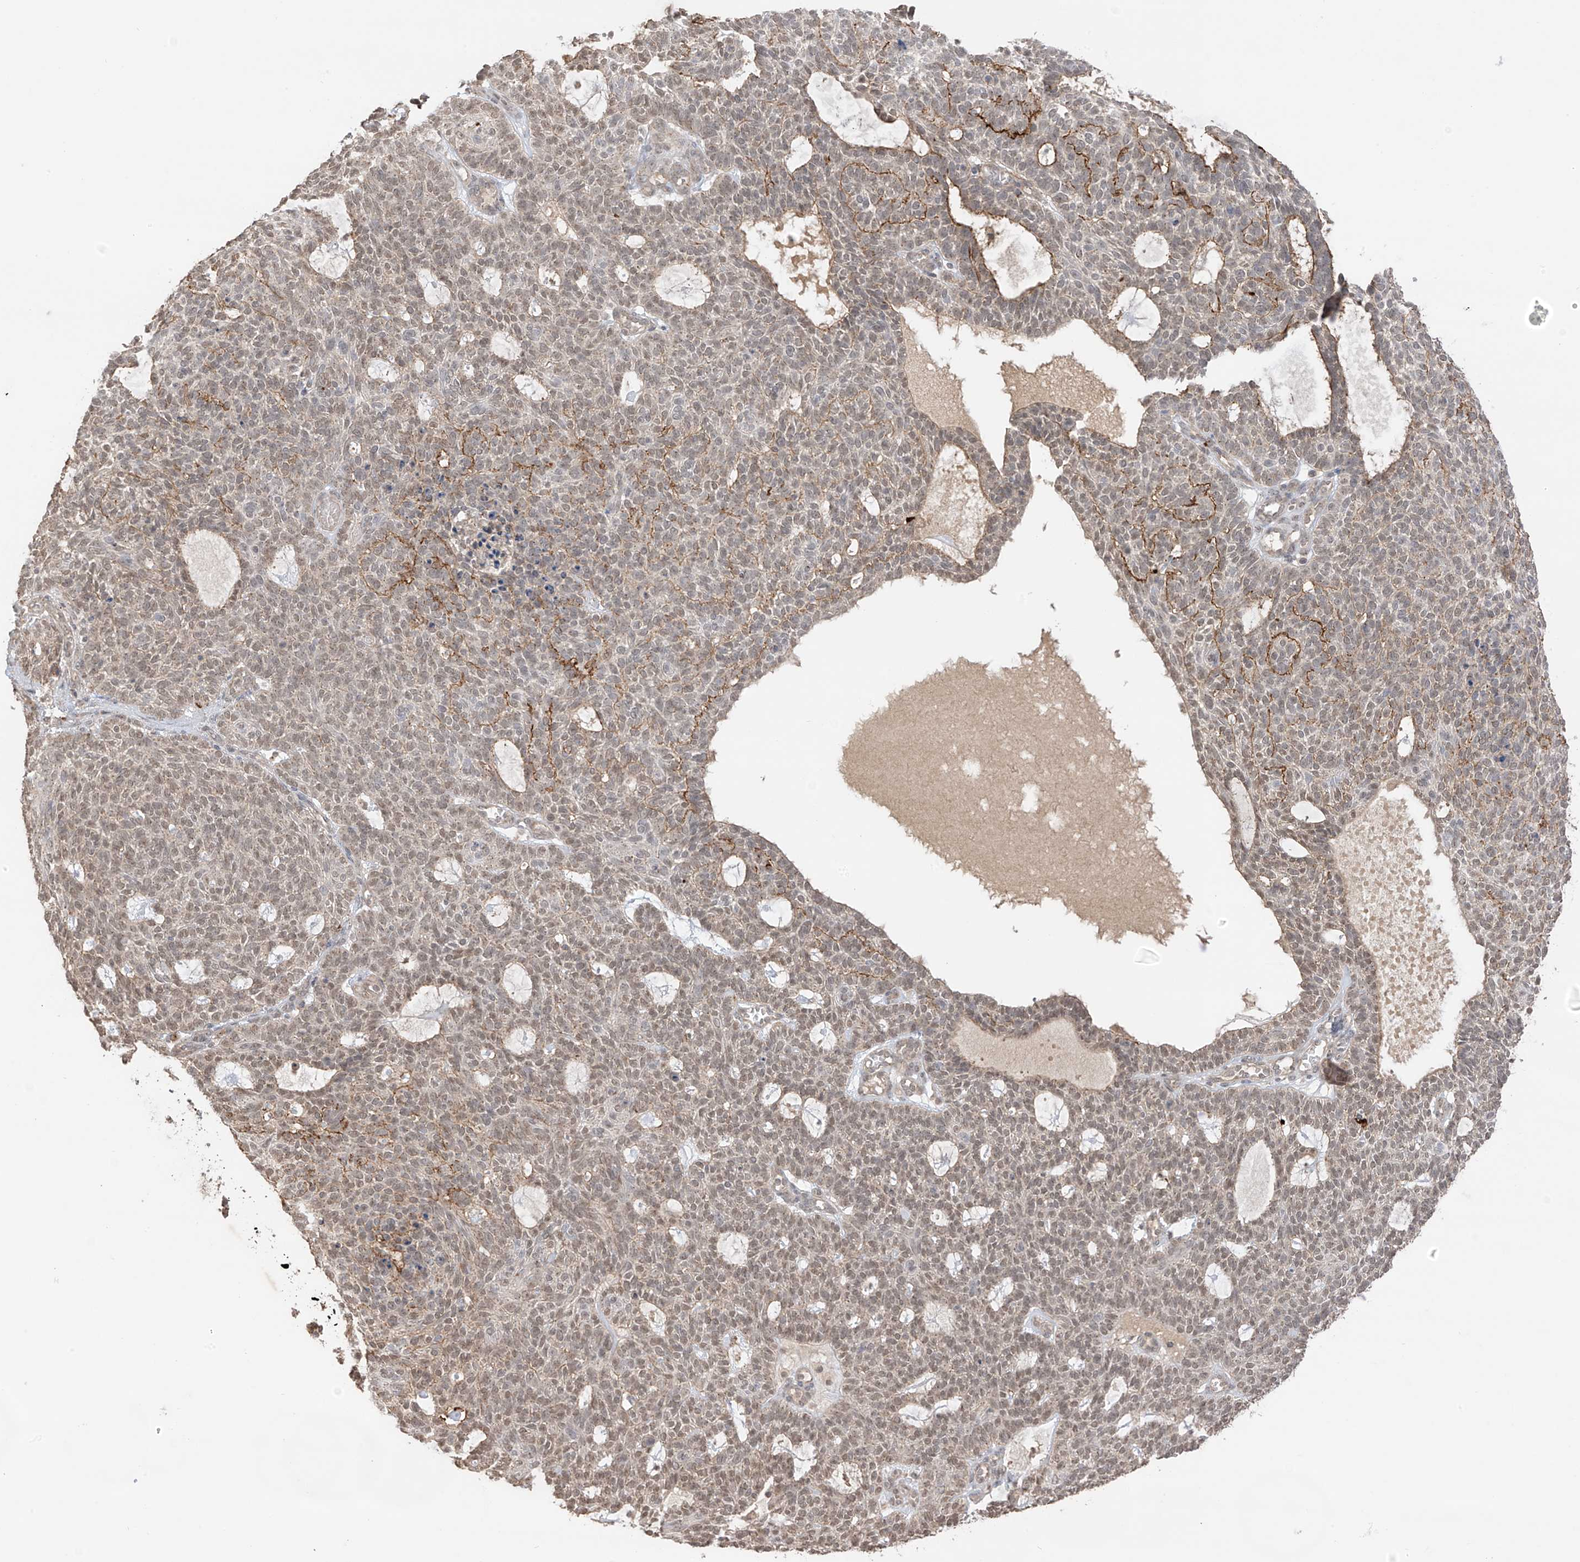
{"staining": {"intensity": "negative", "quantity": "none", "location": "none"}, "tissue": "skin cancer", "cell_type": "Tumor cells", "image_type": "cancer", "snomed": [{"axis": "morphology", "description": "Squamous cell carcinoma, NOS"}, {"axis": "topography", "description": "Skin"}], "caption": "IHC photomicrograph of neoplastic tissue: human skin cancer (squamous cell carcinoma) stained with DAB demonstrates no significant protein expression in tumor cells.", "gene": "N4BP3", "patient": {"sex": "female", "age": 90}}